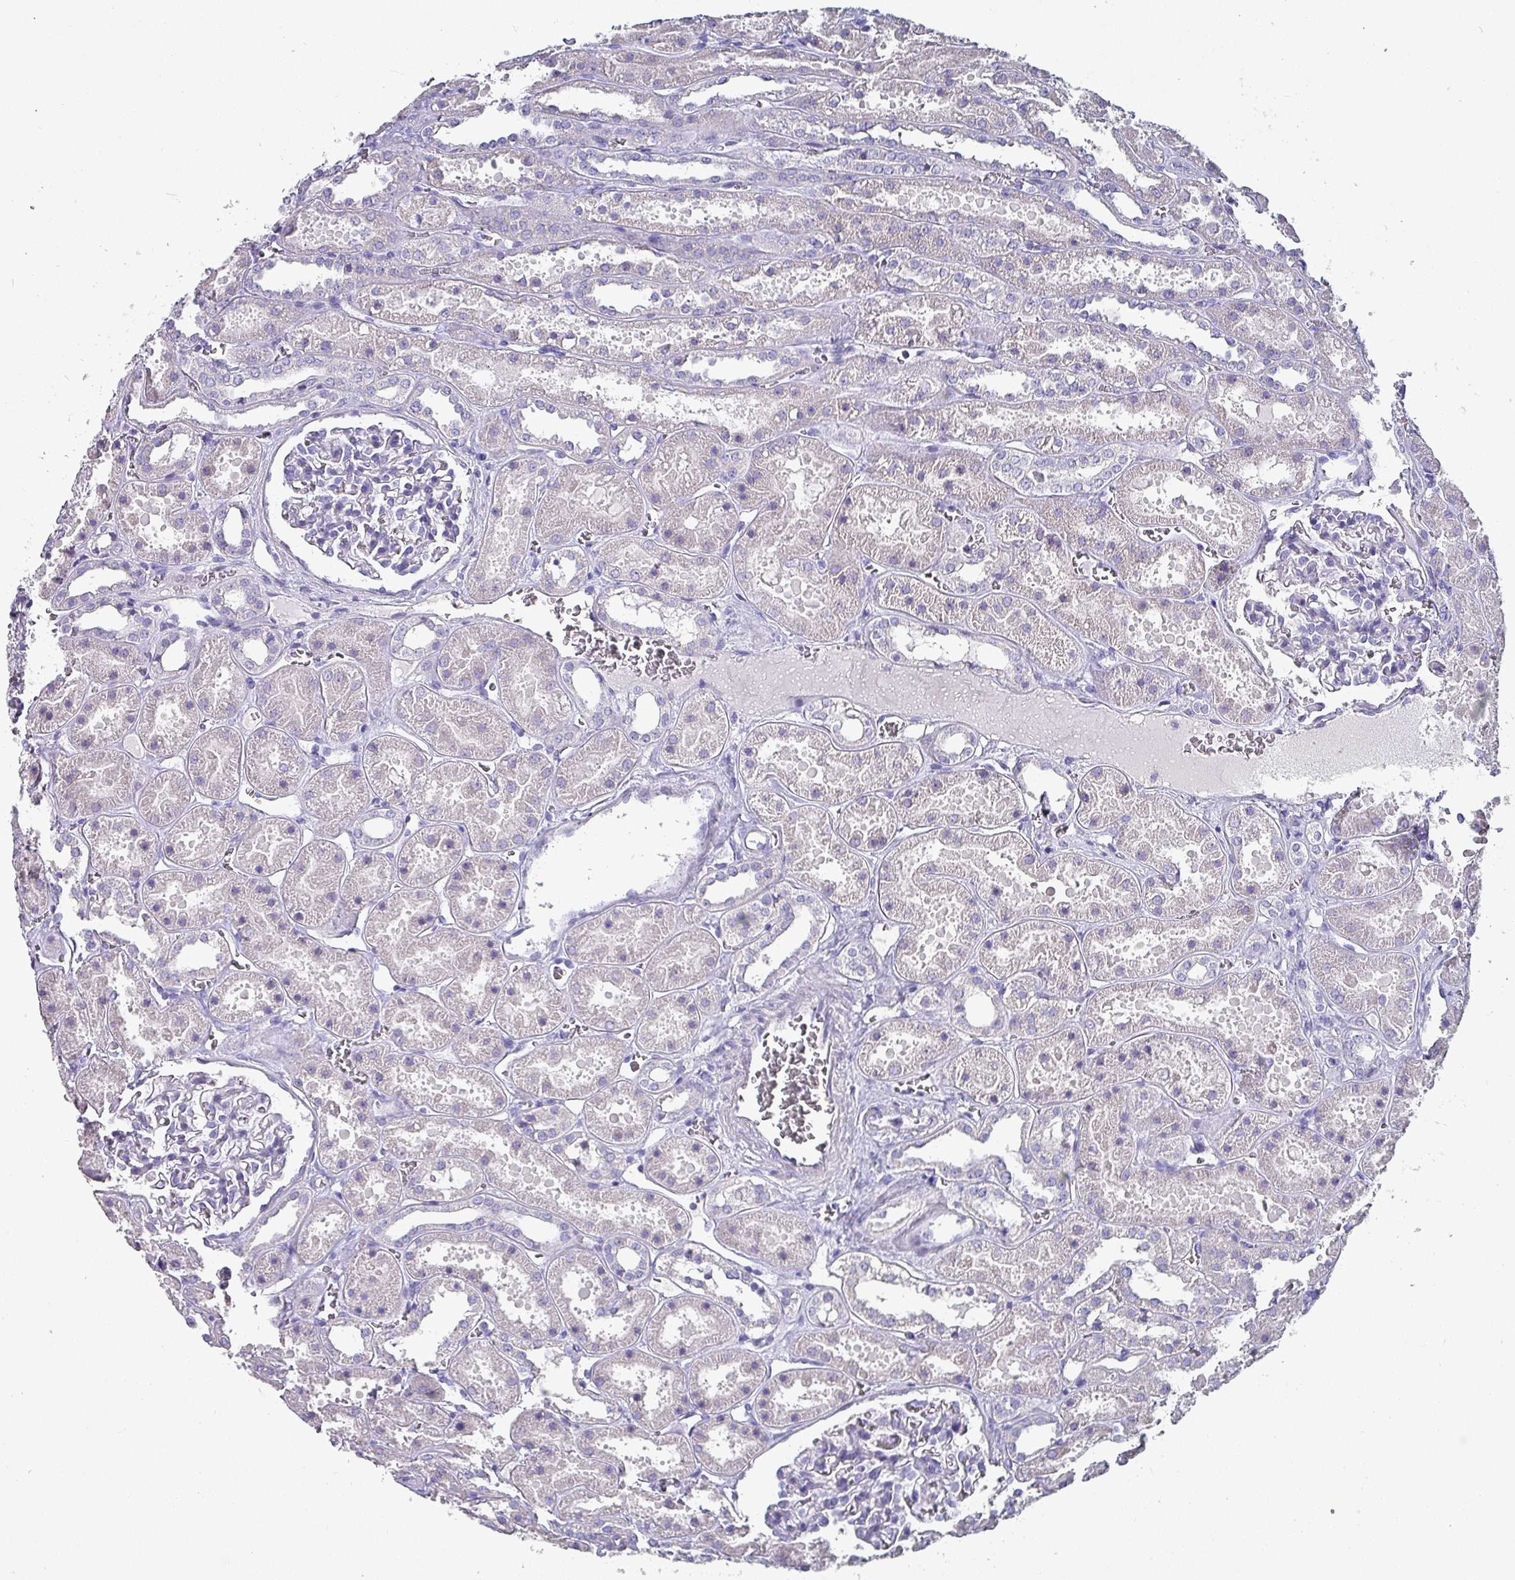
{"staining": {"intensity": "negative", "quantity": "none", "location": "none"}, "tissue": "kidney", "cell_type": "Cells in glomeruli", "image_type": "normal", "snomed": [{"axis": "morphology", "description": "Normal tissue, NOS"}, {"axis": "topography", "description": "Kidney"}], "caption": "IHC image of normal human kidney stained for a protein (brown), which displays no positivity in cells in glomeruli. (DAB (3,3'-diaminobenzidine) immunohistochemistry visualized using brightfield microscopy, high magnification).", "gene": "INS", "patient": {"sex": "female", "age": 41}}